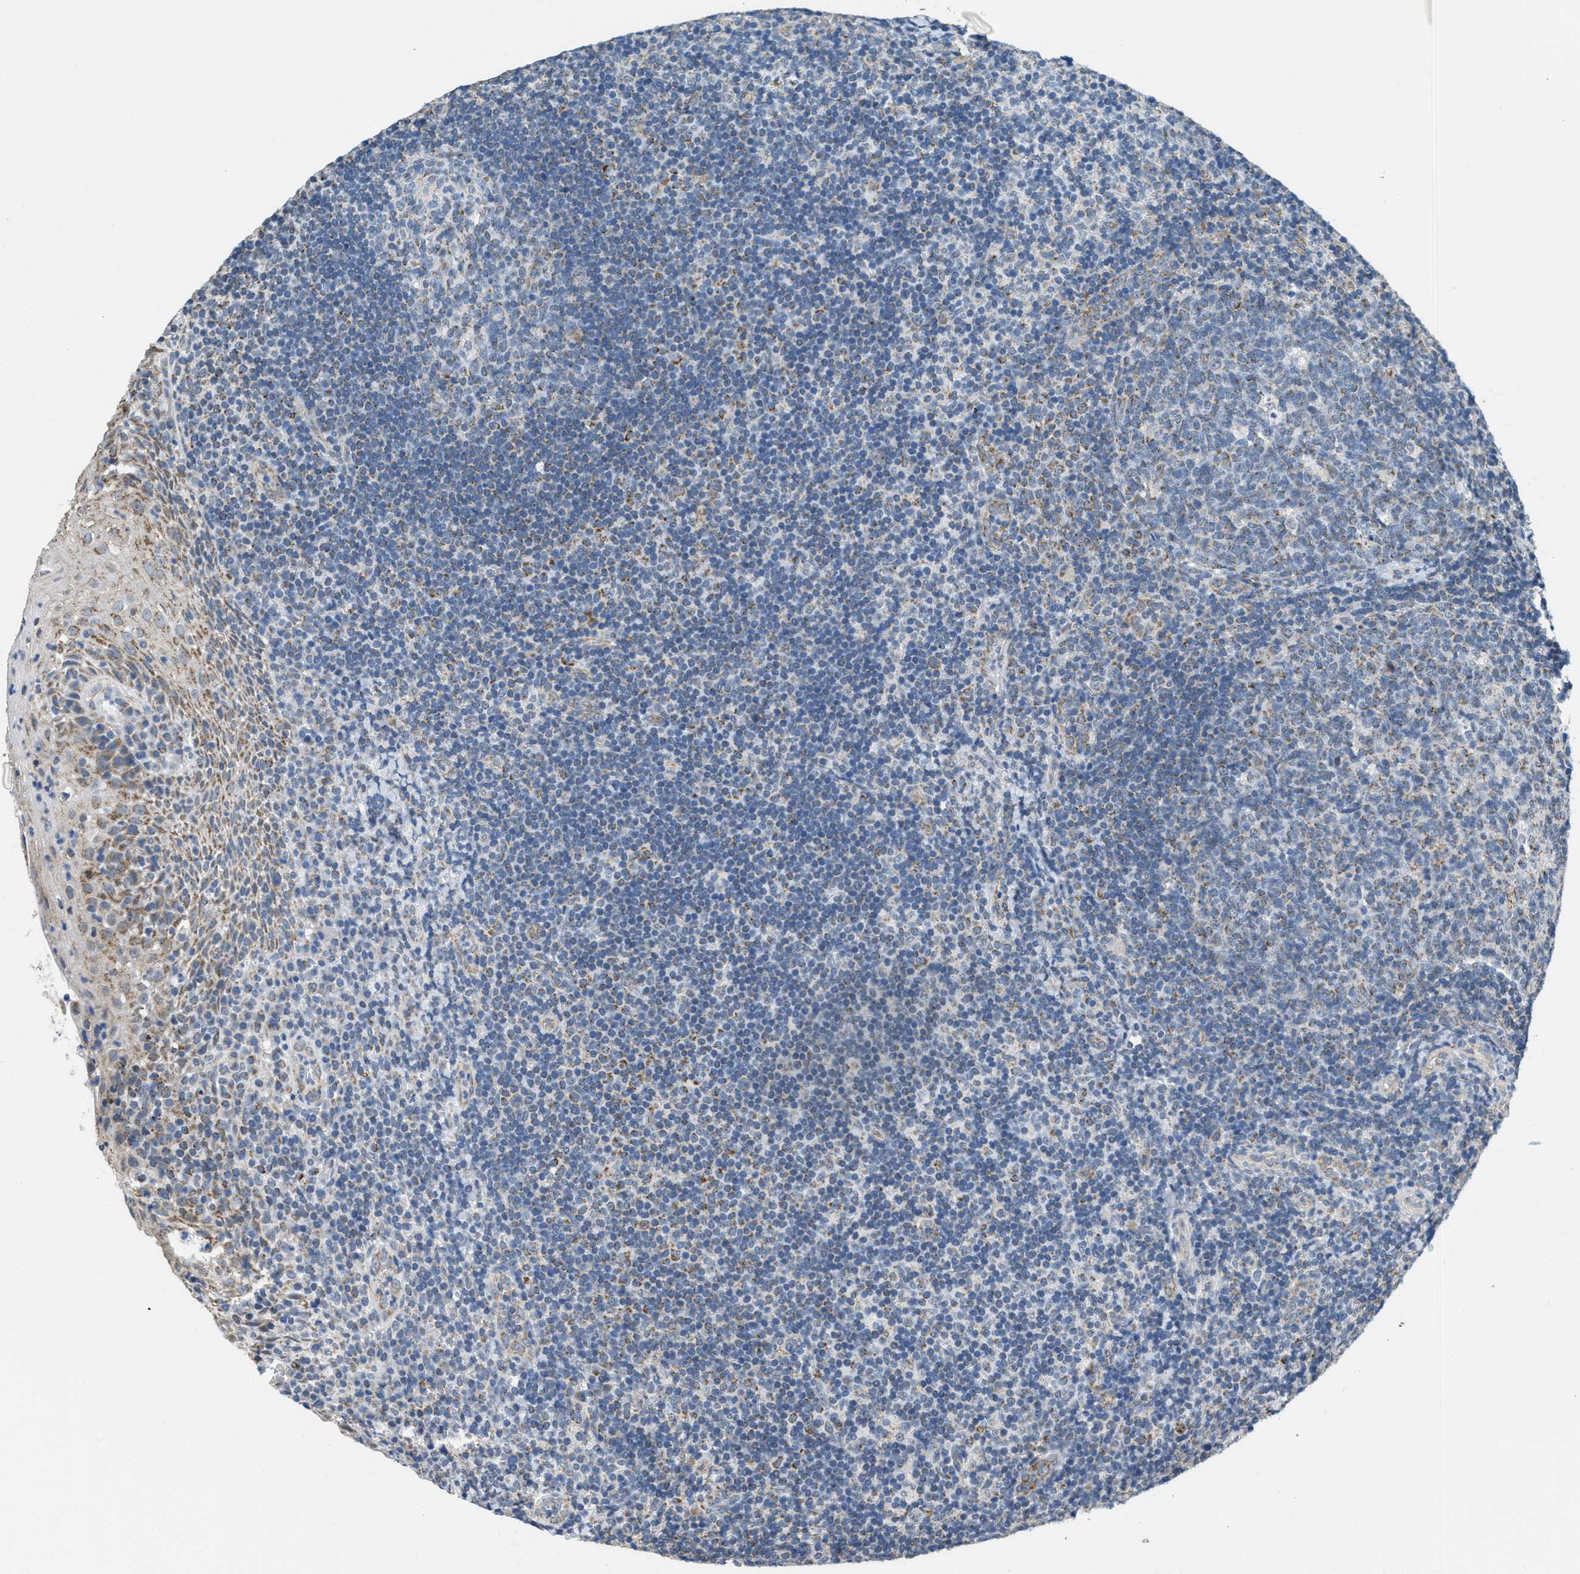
{"staining": {"intensity": "weak", "quantity": "<25%", "location": "cytoplasmic/membranous"}, "tissue": "tonsil", "cell_type": "Germinal center cells", "image_type": "normal", "snomed": [{"axis": "morphology", "description": "Normal tissue, NOS"}, {"axis": "topography", "description": "Tonsil"}], "caption": "DAB (3,3'-diaminobenzidine) immunohistochemical staining of benign human tonsil shows no significant positivity in germinal center cells. (DAB IHC, high magnification).", "gene": "TOMM70", "patient": {"sex": "male", "age": 37}}